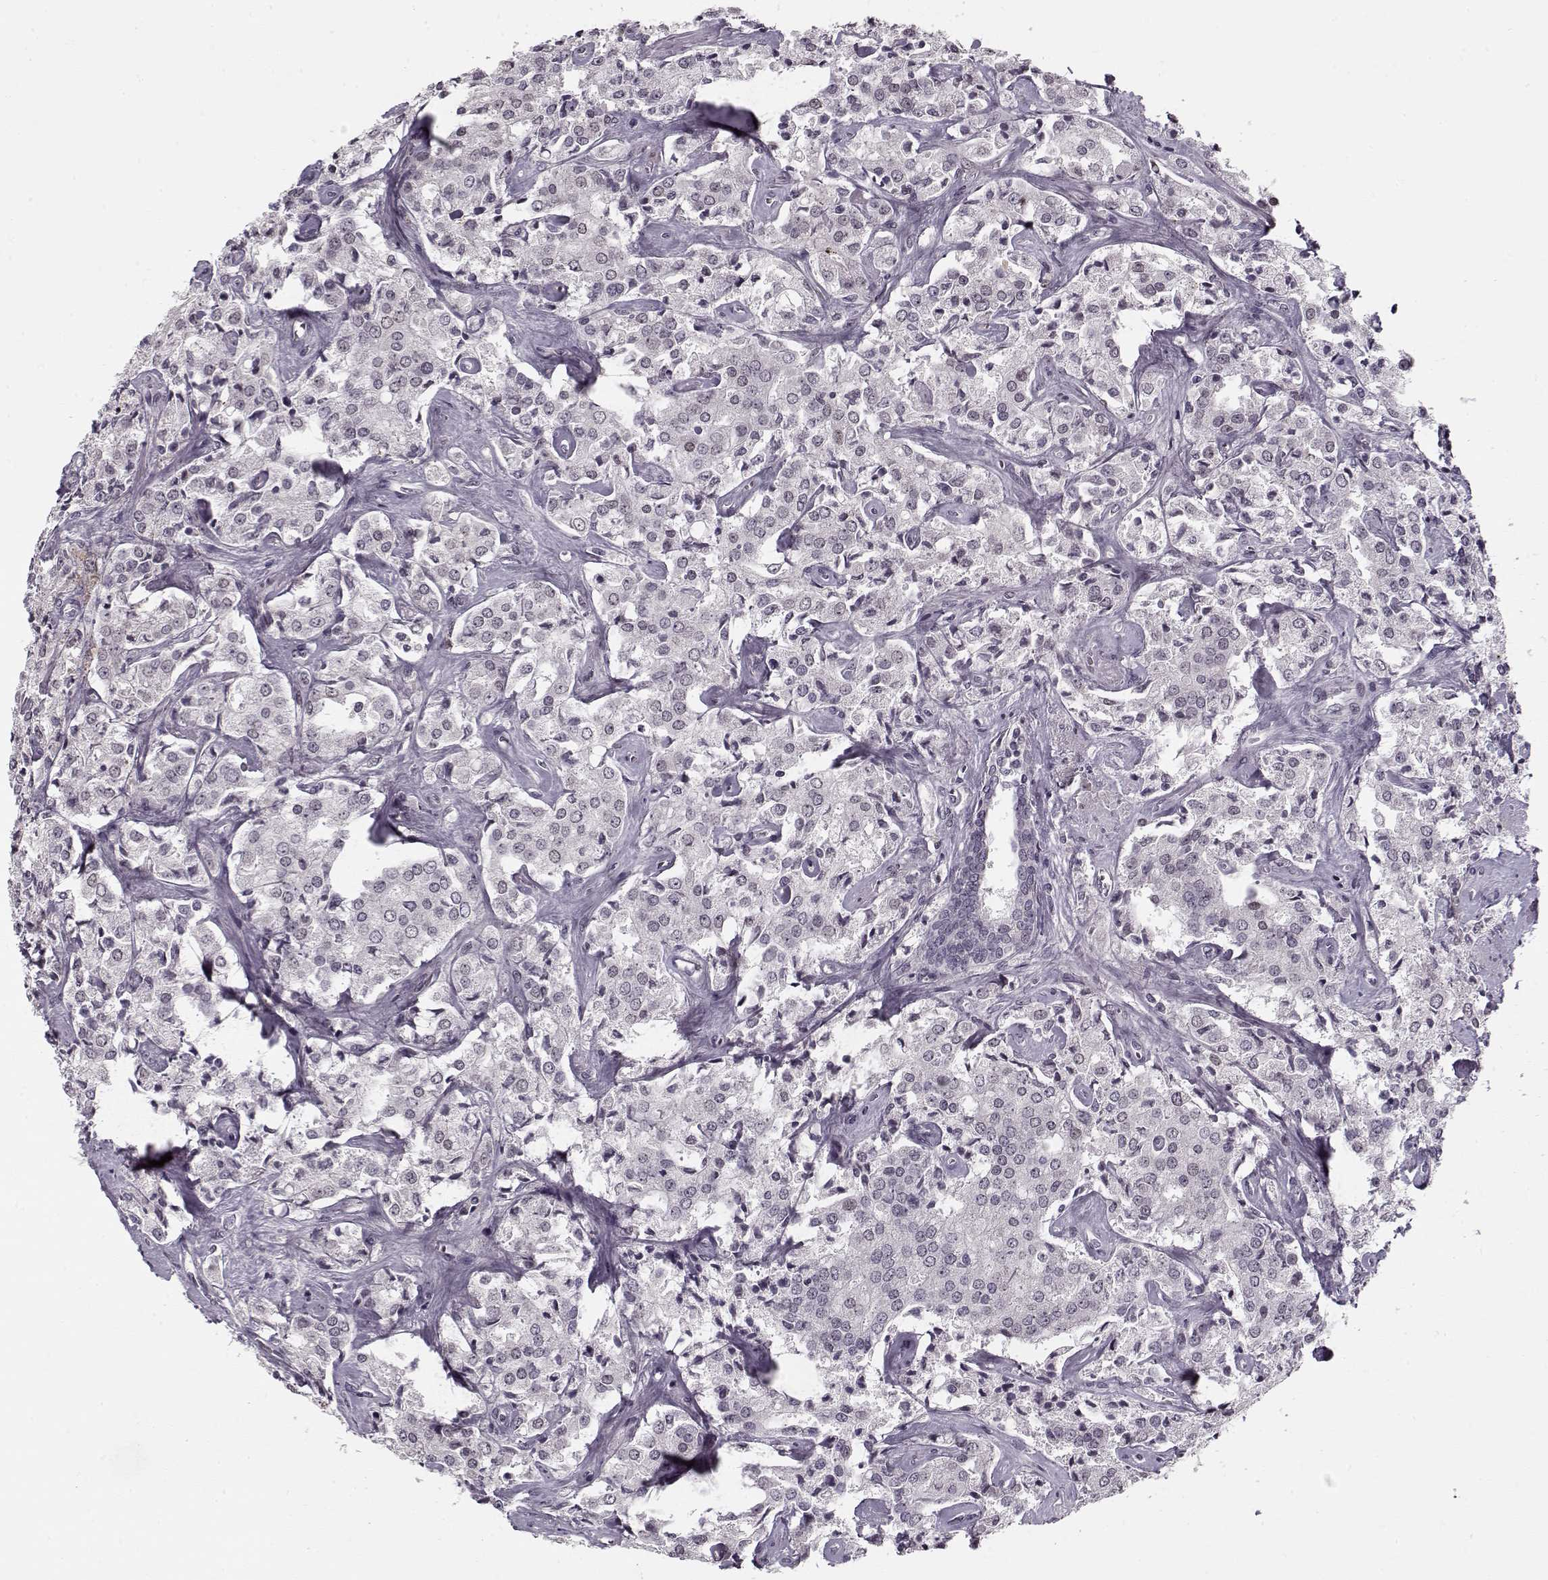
{"staining": {"intensity": "negative", "quantity": "none", "location": "none"}, "tissue": "prostate cancer", "cell_type": "Tumor cells", "image_type": "cancer", "snomed": [{"axis": "morphology", "description": "Adenocarcinoma, NOS"}, {"axis": "topography", "description": "Prostate"}], "caption": "DAB (3,3'-diaminobenzidine) immunohistochemical staining of human prostate adenocarcinoma shows no significant expression in tumor cells.", "gene": "DNAI3", "patient": {"sex": "male", "age": 66}}